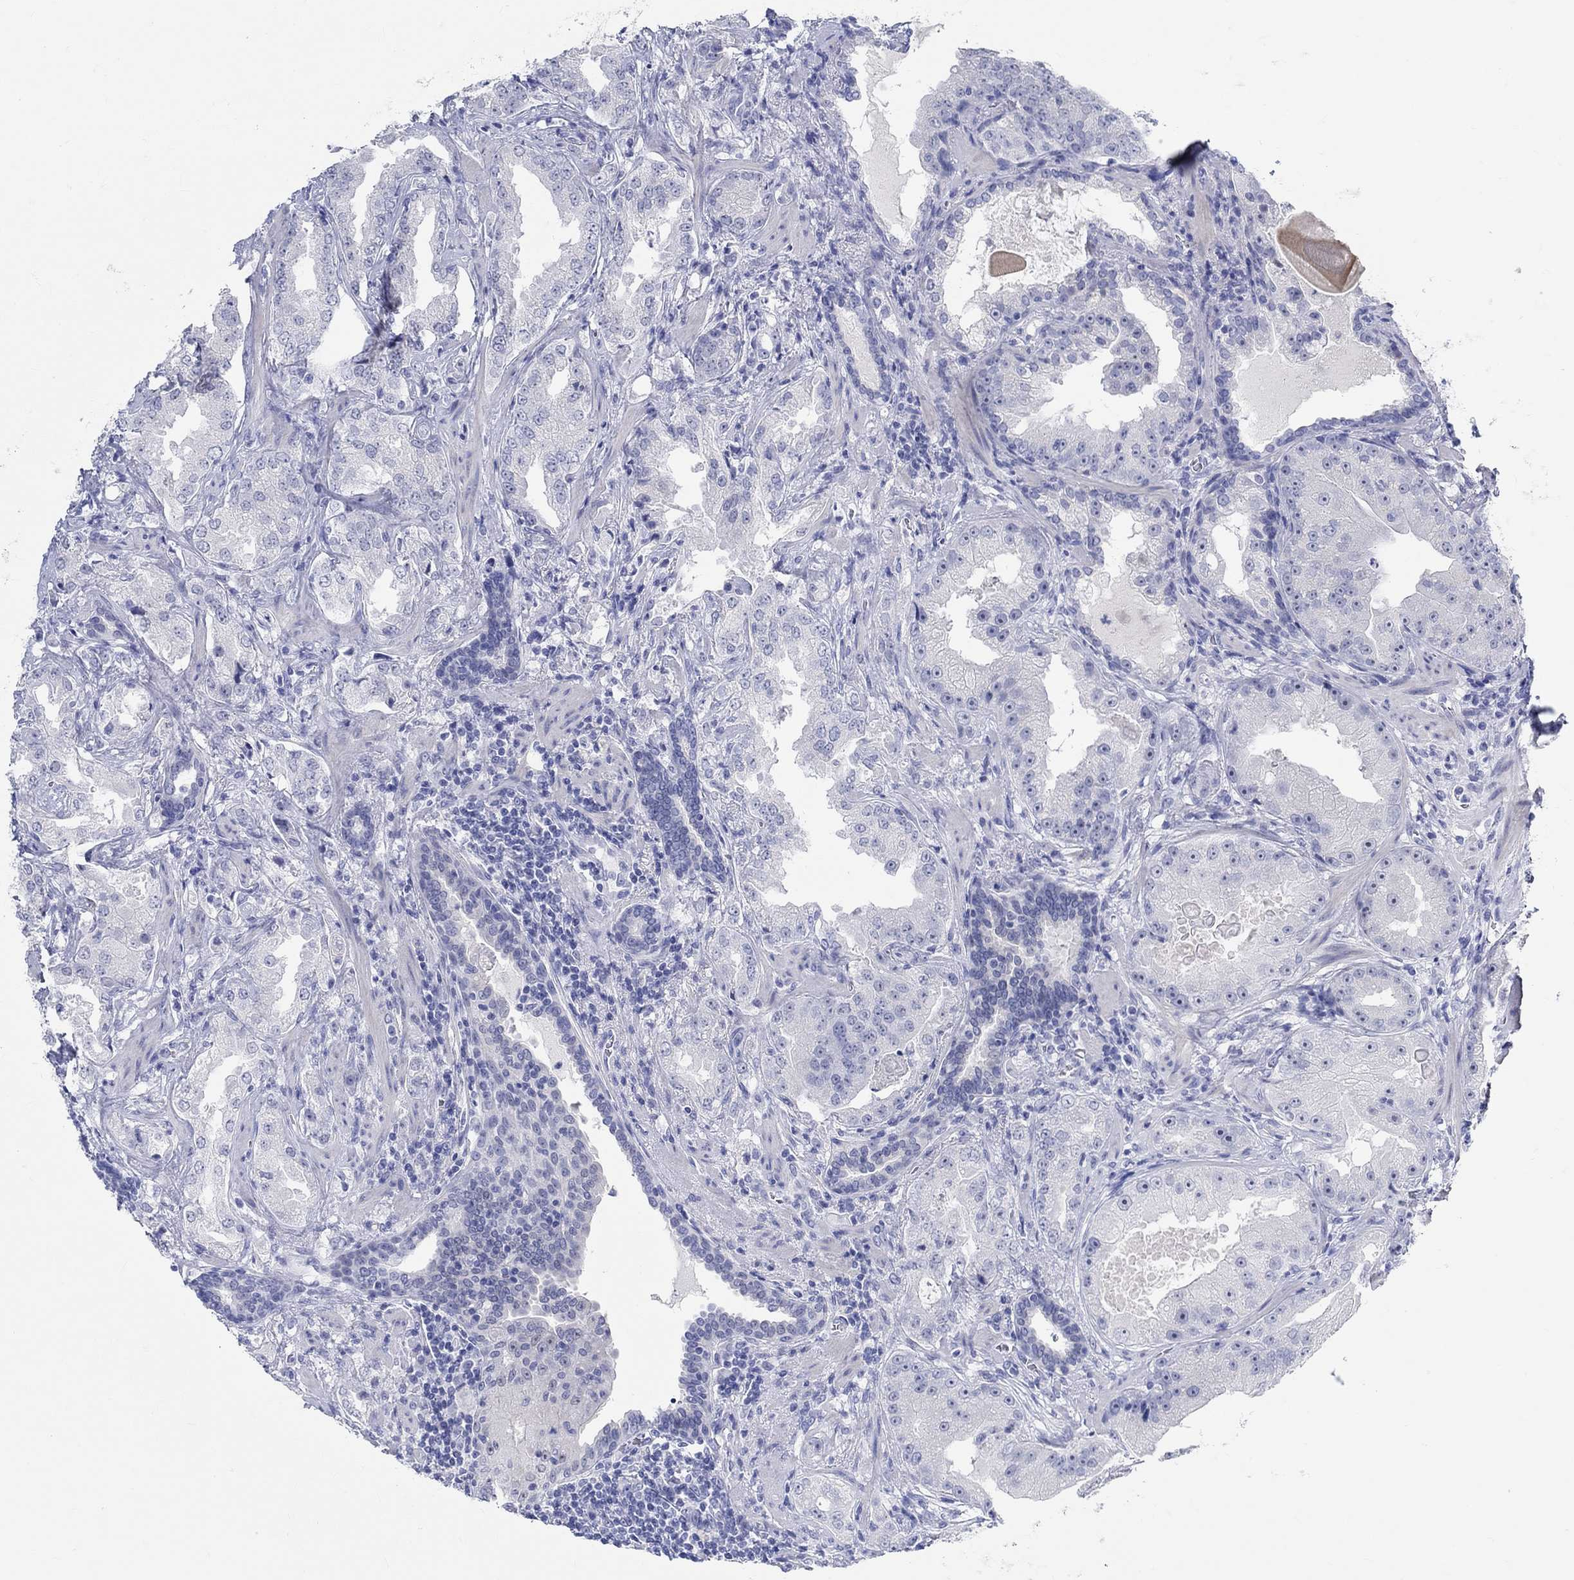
{"staining": {"intensity": "negative", "quantity": "none", "location": "none"}, "tissue": "prostate cancer", "cell_type": "Tumor cells", "image_type": "cancer", "snomed": [{"axis": "morphology", "description": "Adenocarcinoma, Low grade"}, {"axis": "topography", "description": "Prostate"}], "caption": "DAB (3,3'-diaminobenzidine) immunohistochemical staining of prostate cancer (low-grade adenocarcinoma) demonstrates no significant positivity in tumor cells.", "gene": "GRIA3", "patient": {"sex": "male", "age": 62}}